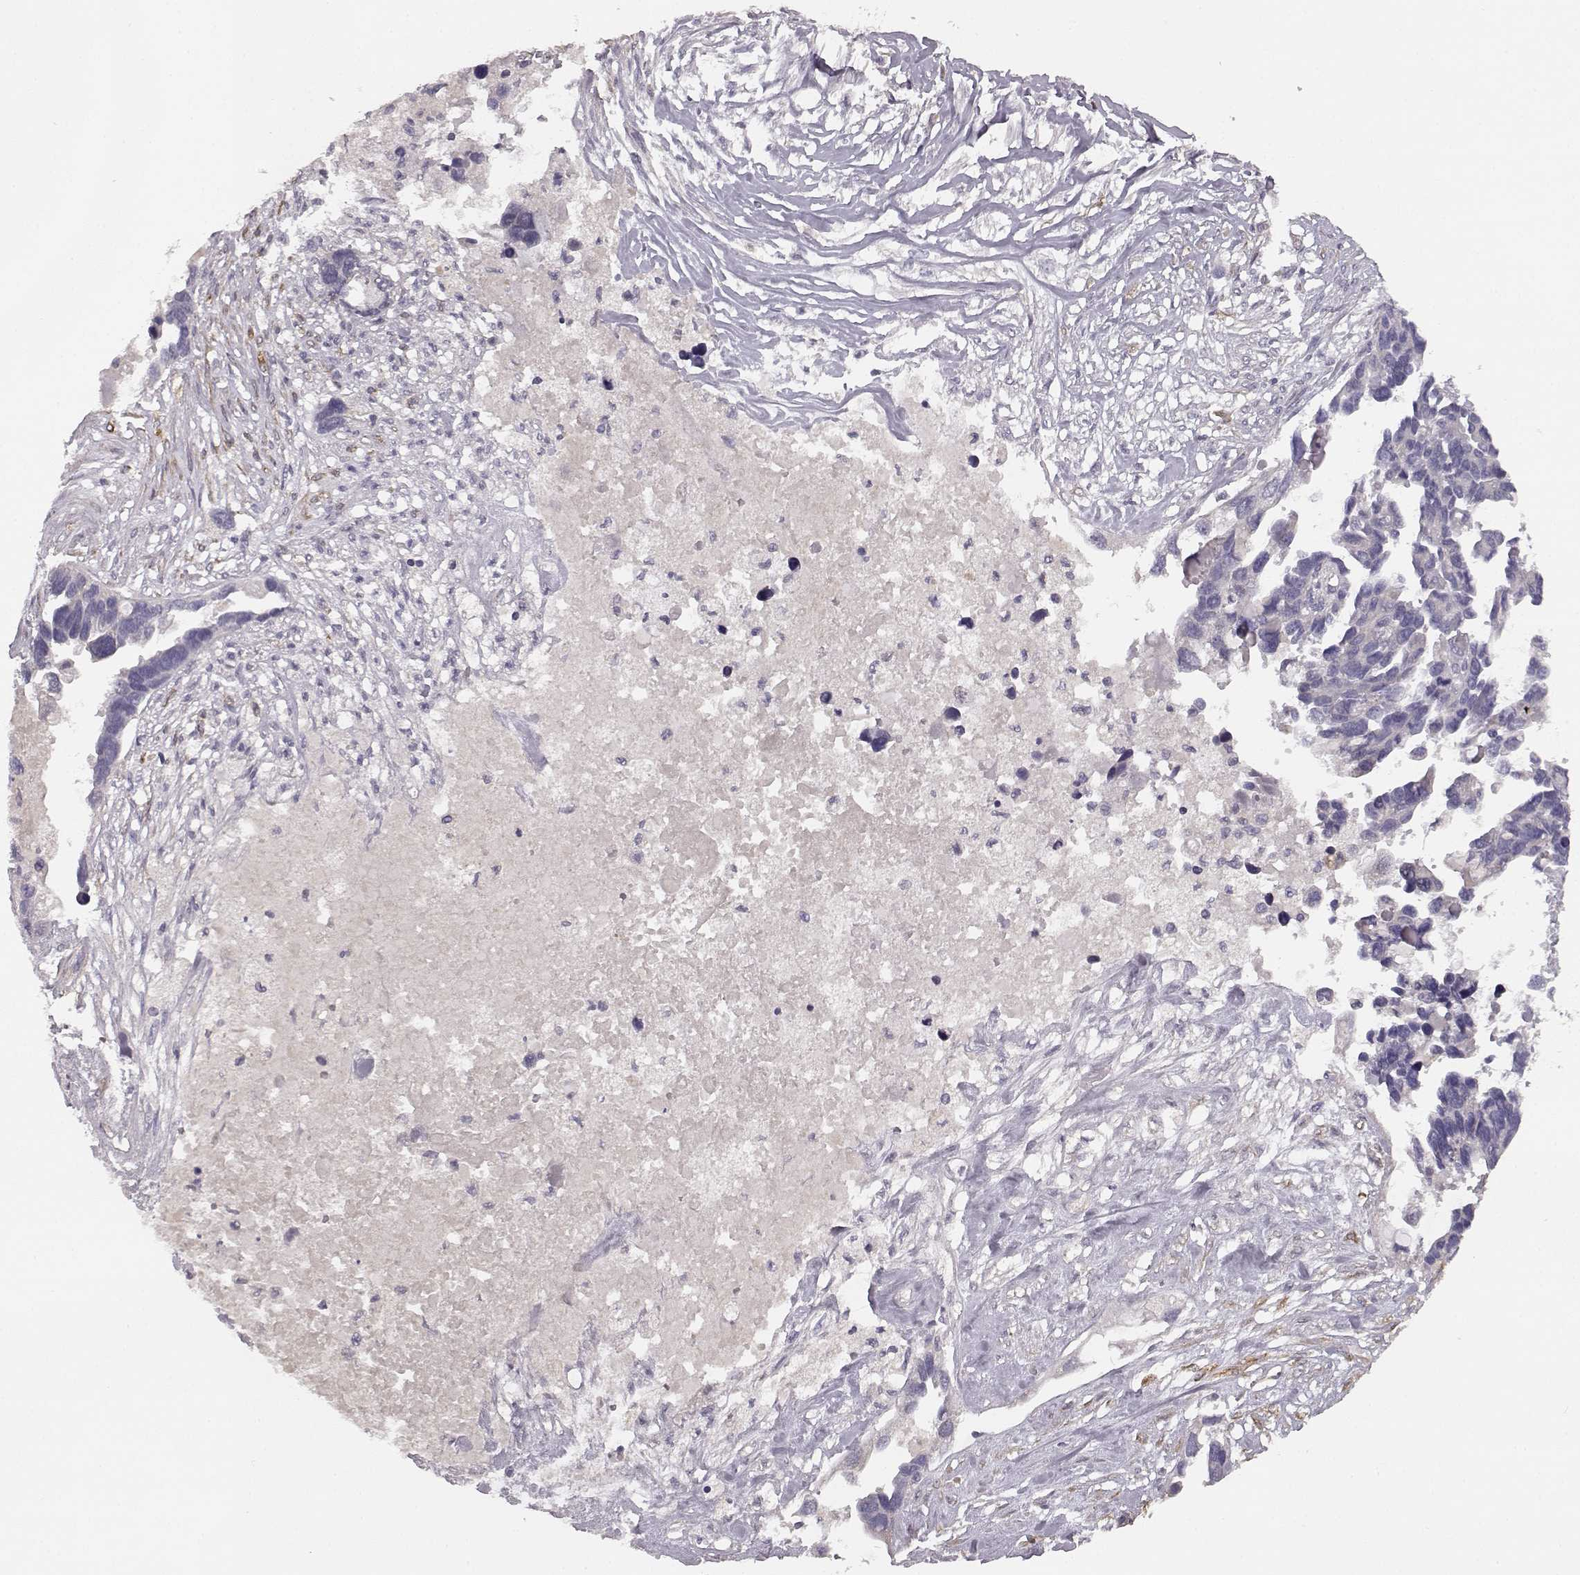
{"staining": {"intensity": "negative", "quantity": "none", "location": "none"}, "tissue": "ovarian cancer", "cell_type": "Tumor cells", "image_type": "cancer", "snomed": [{"axis": "morphology", "description": "Cystadenocarcinoma, serous, NOS"}, {"axis": "topography", "description": "Ovary"}], "caption": "The photomicrograph shows no significant expression in tumor cells of ovarian serous cystadenocarcinoma.", "gene": "GHR", "patient": {"sex": "female", "age": 54}}